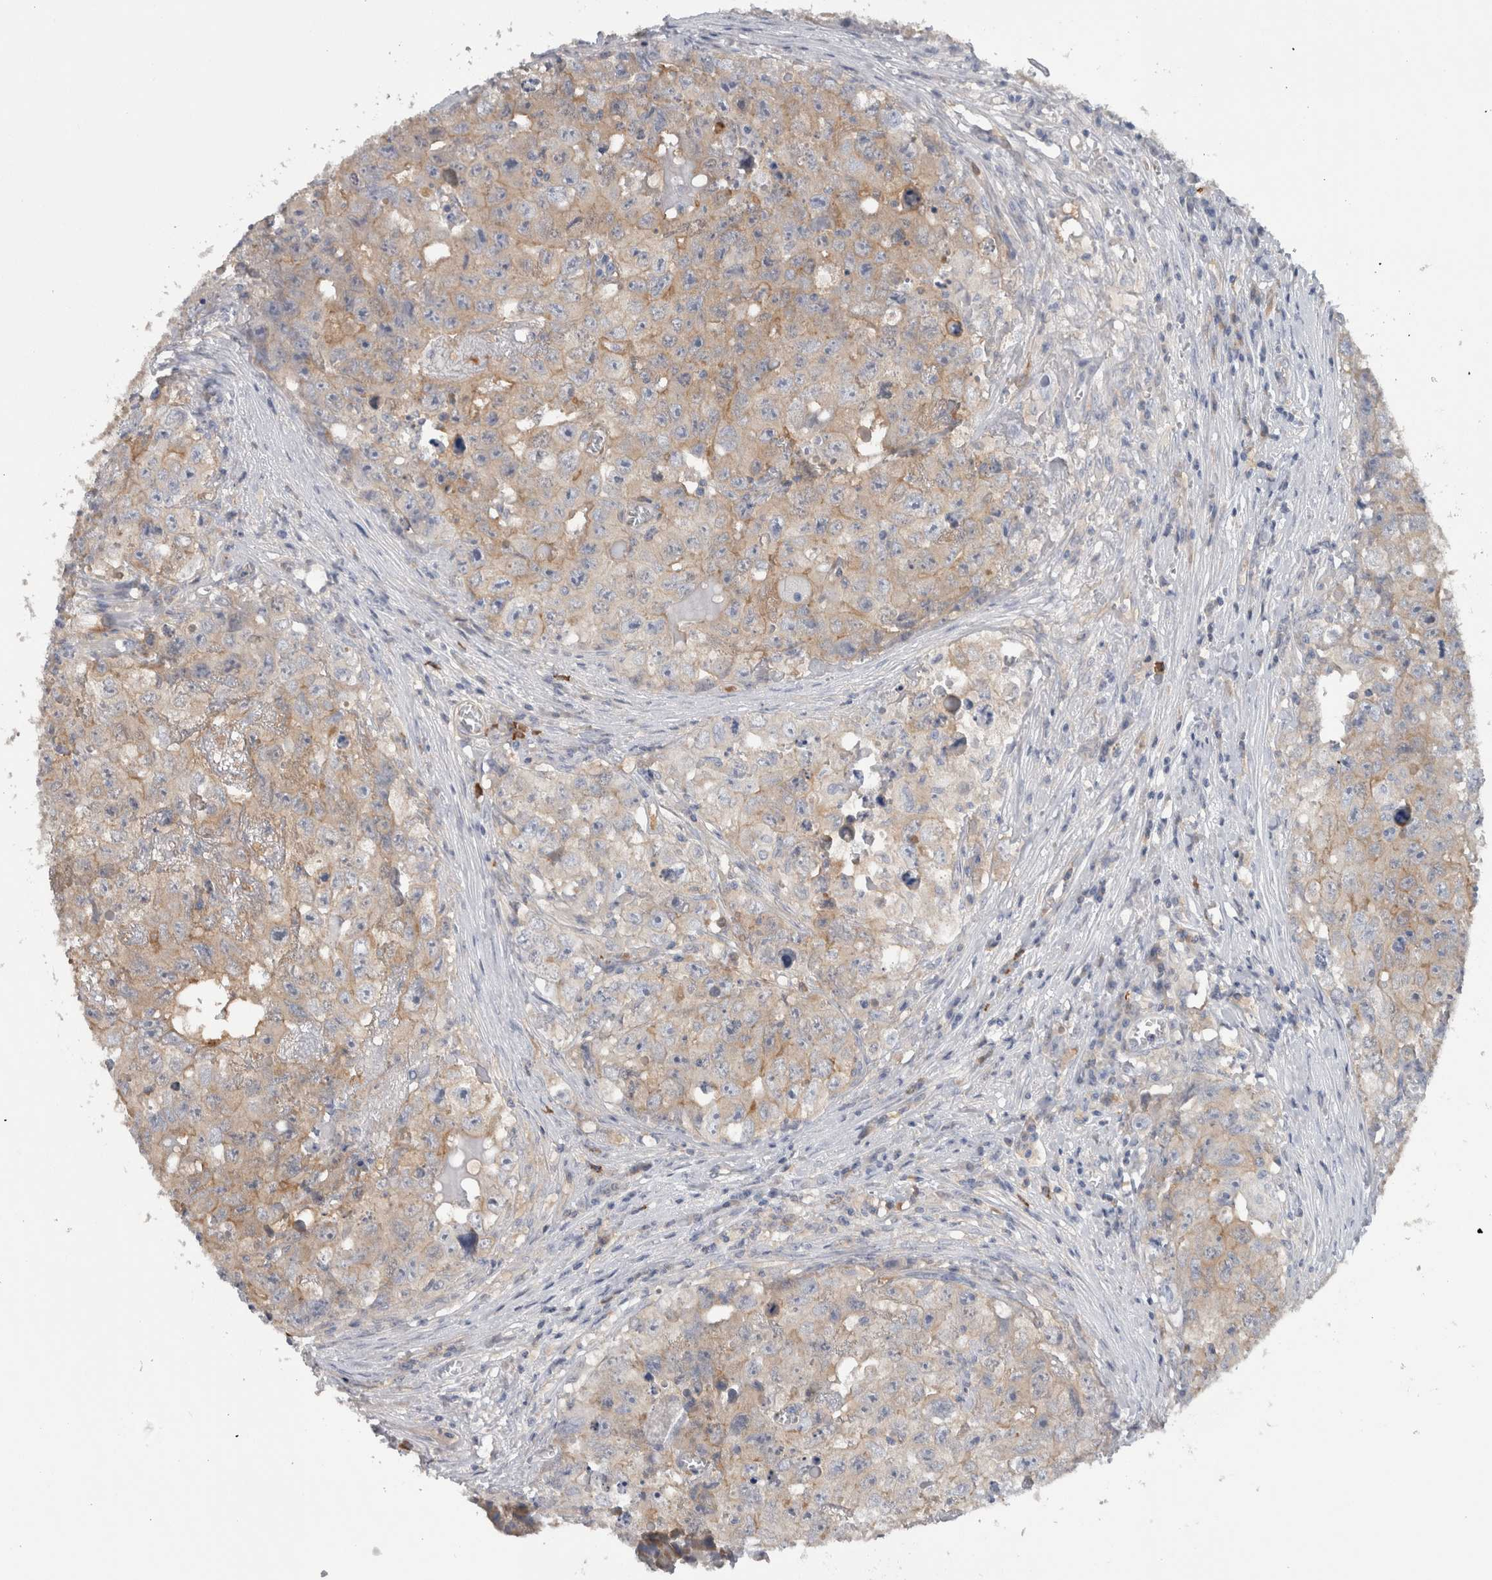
{"staining": {"intensity": "moderate", "quantity": "25%-75%", "location": "cytoplasmic/membranous"}, "tissue": "testis cancer", "cell_type": "Tumor cells", "image_type": "cancer", "snomed": [{"axis": "morphology", "description": "Seminoma, NOS"}, {"axis": "morphology", "description": "Carcinoma, Embryonal, NOS"}, {"axis": "topography", "description": "Testis"}], "caption": "Moderate cytoplasmic/membranous protein expression is seen in about 25%-75% of tumor cells in testis embryonal carcinoma.", "gene": "SCRN1", "patient": {"sex": "male", "age": 43}}